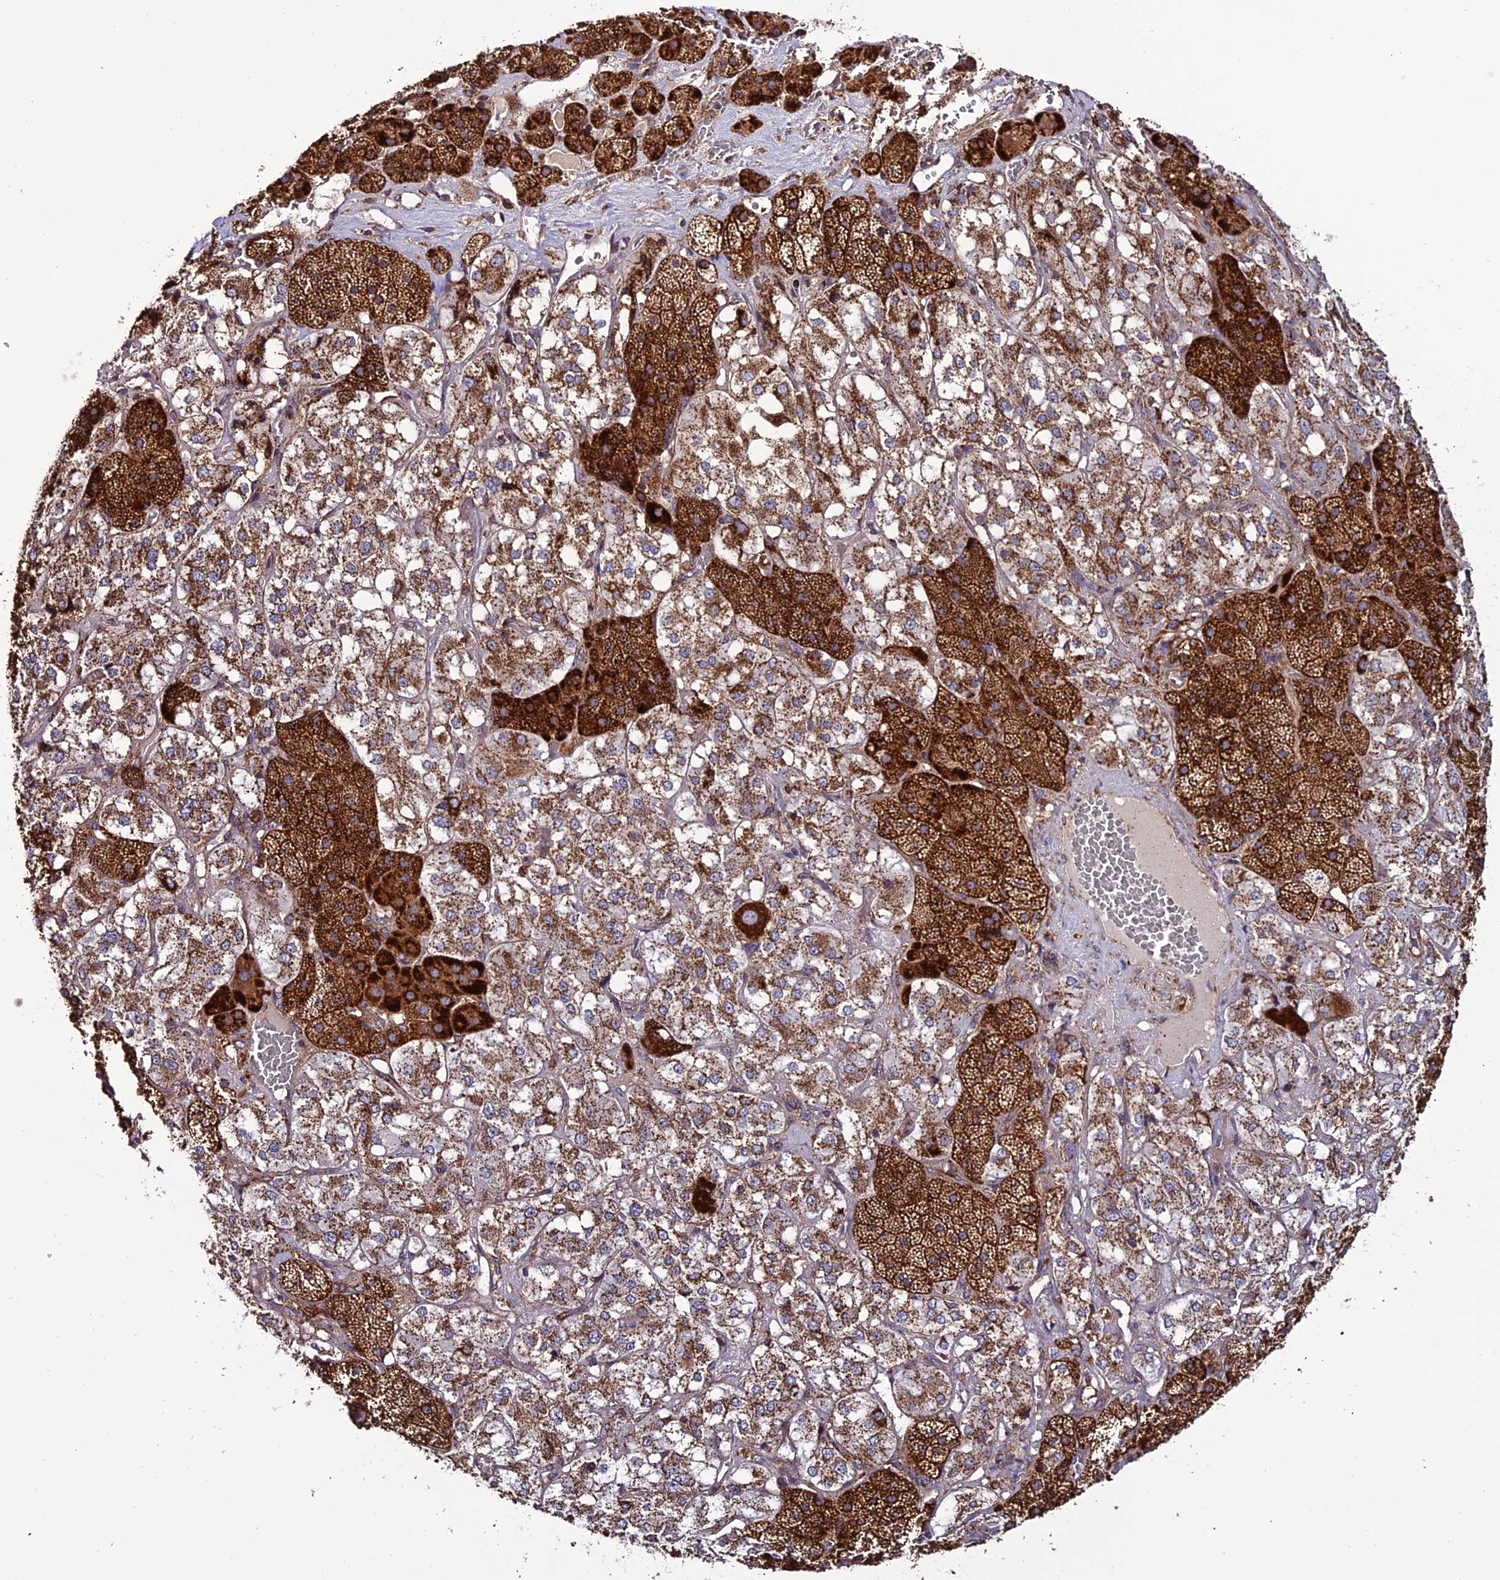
{"staining": {"intensity": "strong", "quantity": ">75%", "location": "cytoplasmic/membranous"}, "tissue": "adrenal gland", "cell_type": "Glandular cells", "image_type": "normal", "snomed": [{"axis": "morphology", "description": "Normal tissue, NOS"}, {"axis": "topography", "description": "Adrenal gland"}], "caption": "About >75% of glandular cells in normal human adrenal gland demonstrate strong cytoplasmic/membranous protein positivity as visualized by brown immunohistochemical staining.", "gene": "MRPS9", "patient": {"sex": "male", "age": 57}}